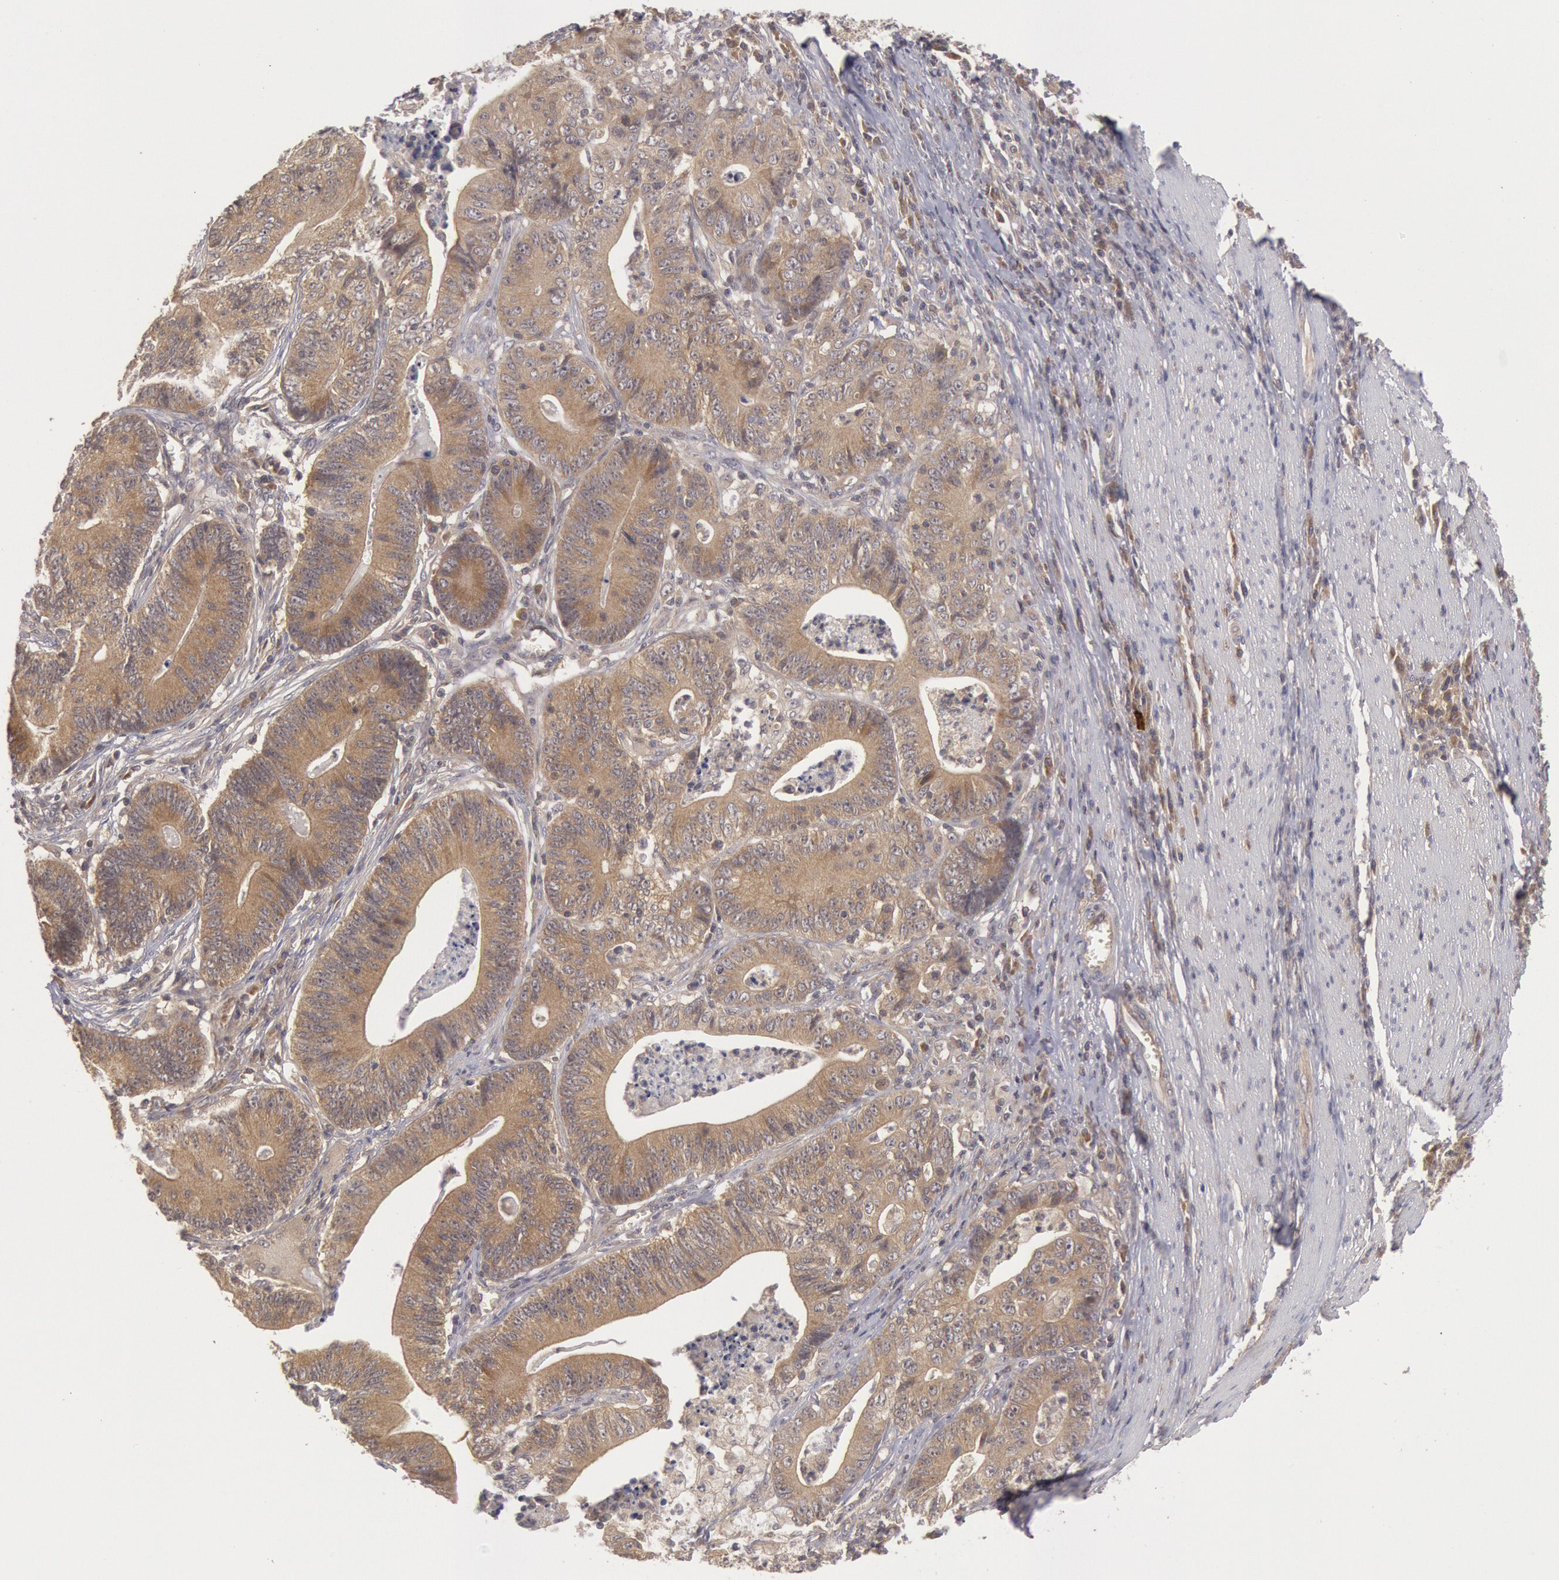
{"staining": {"intensity": "moderate", "quantity": ">75%", "location": "cytoplasmic/membranous"}, "tissue": "stomach cancer", "cell_type": "Tumor cells", "image_type": "cancer", "snomed": [{"axis": "morphology", "description": "Adenocarcinoma, NOS"}, {"axis": "topography", "description": "Stomach, lower"}], "caption": "Adenocarcinoma (stomach) stained with a brown dye demonstrates moderate cytoplasmic/membranous positive positivity in about >75% of tumor cells.", "gene": "BRAF", "patient": {"sex": "female", "age": 86}}